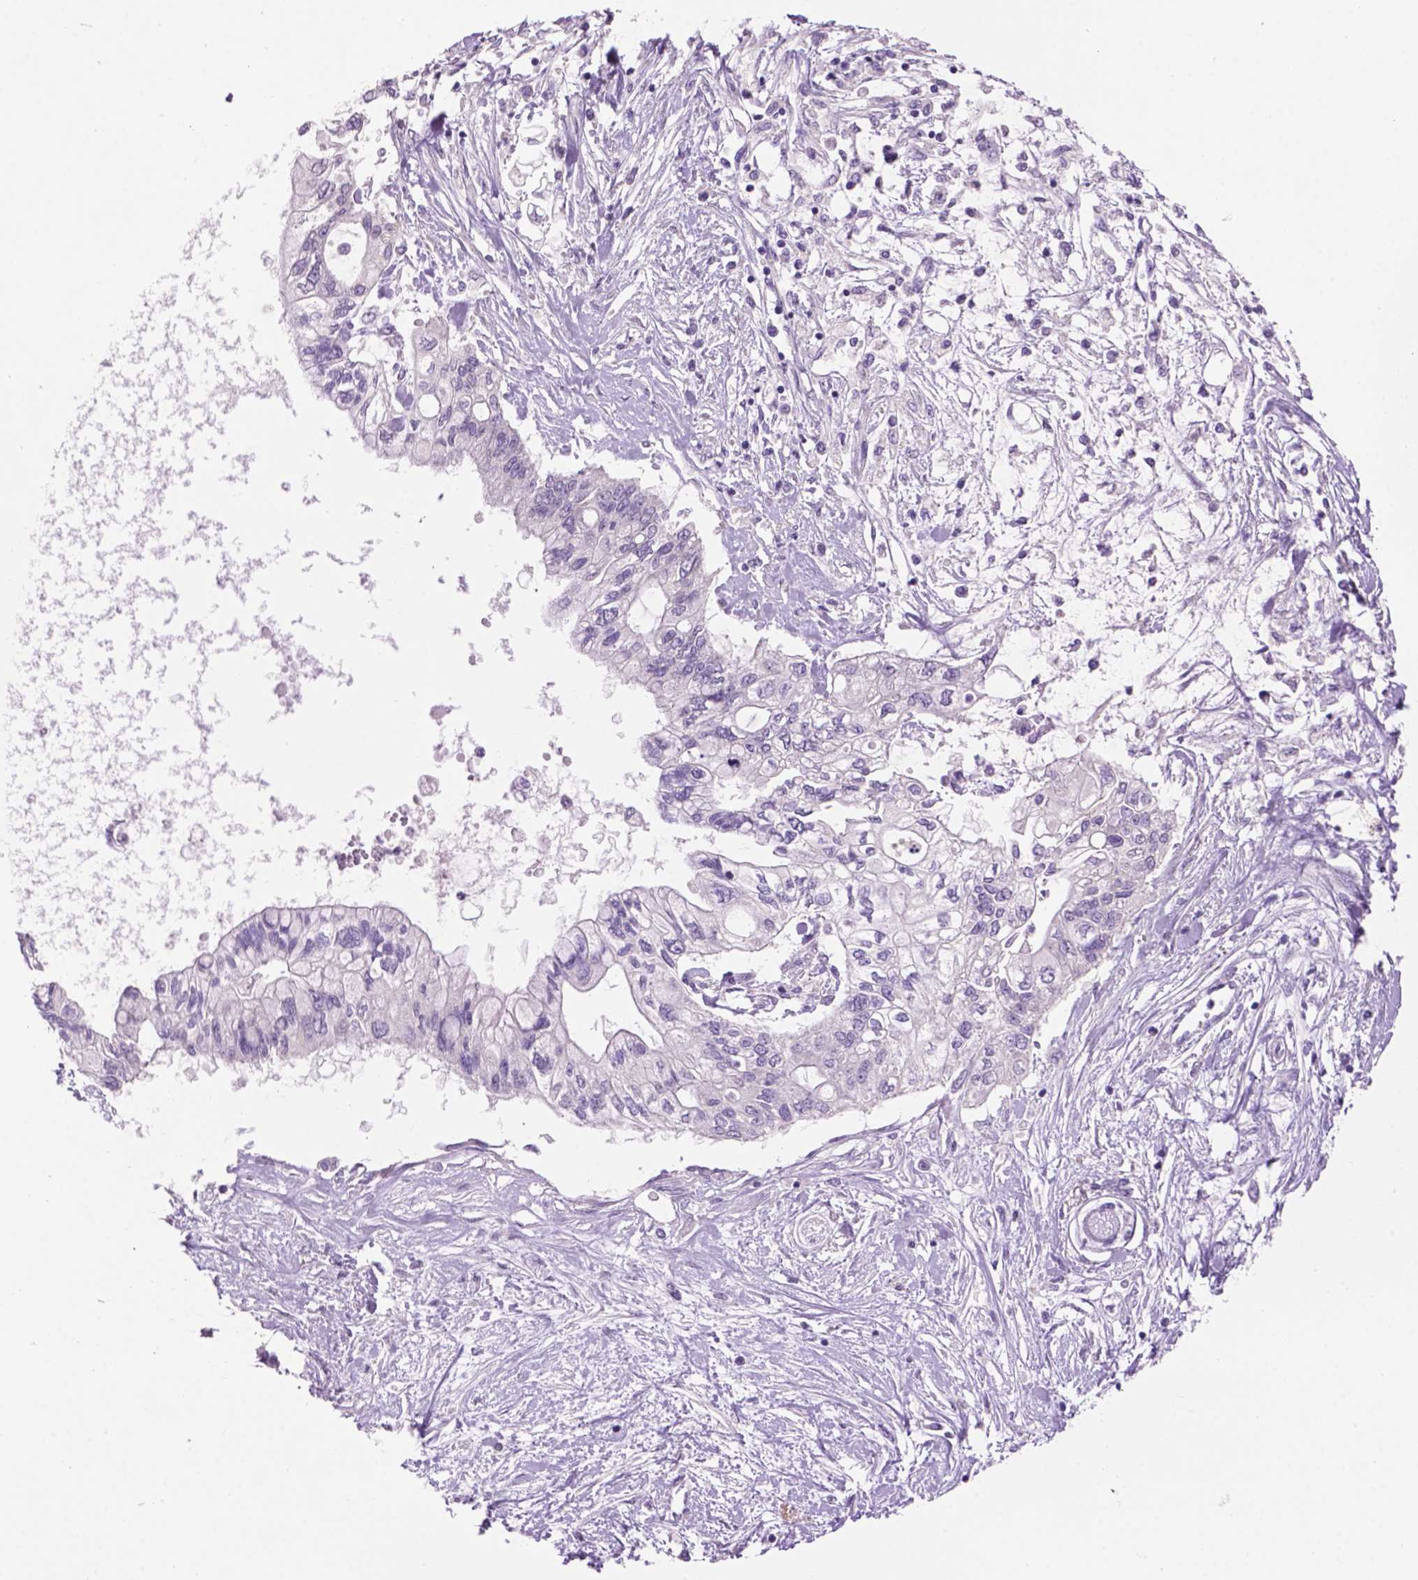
{"staining": {"intensity": "negative", "quantity": "none", "location": "none"}, "tissue": "pancreatic cancer", "cell_type": "Tumor cells", "image_type": "cancer", "snomed": [{"axis": "morphology", "description": "Adenocarcinoma, NOS"}, {"axis": "topography", "description": "Pancreas"}], "caption": "Tumor cells show no significant expression in pancreatic cancer. The staining is performed using DAB brown chromogen with nuclei counter-stained in using hematoxylin.", "gene": "CRYBA4", "patient": {"sex": "female", "age": 77}}